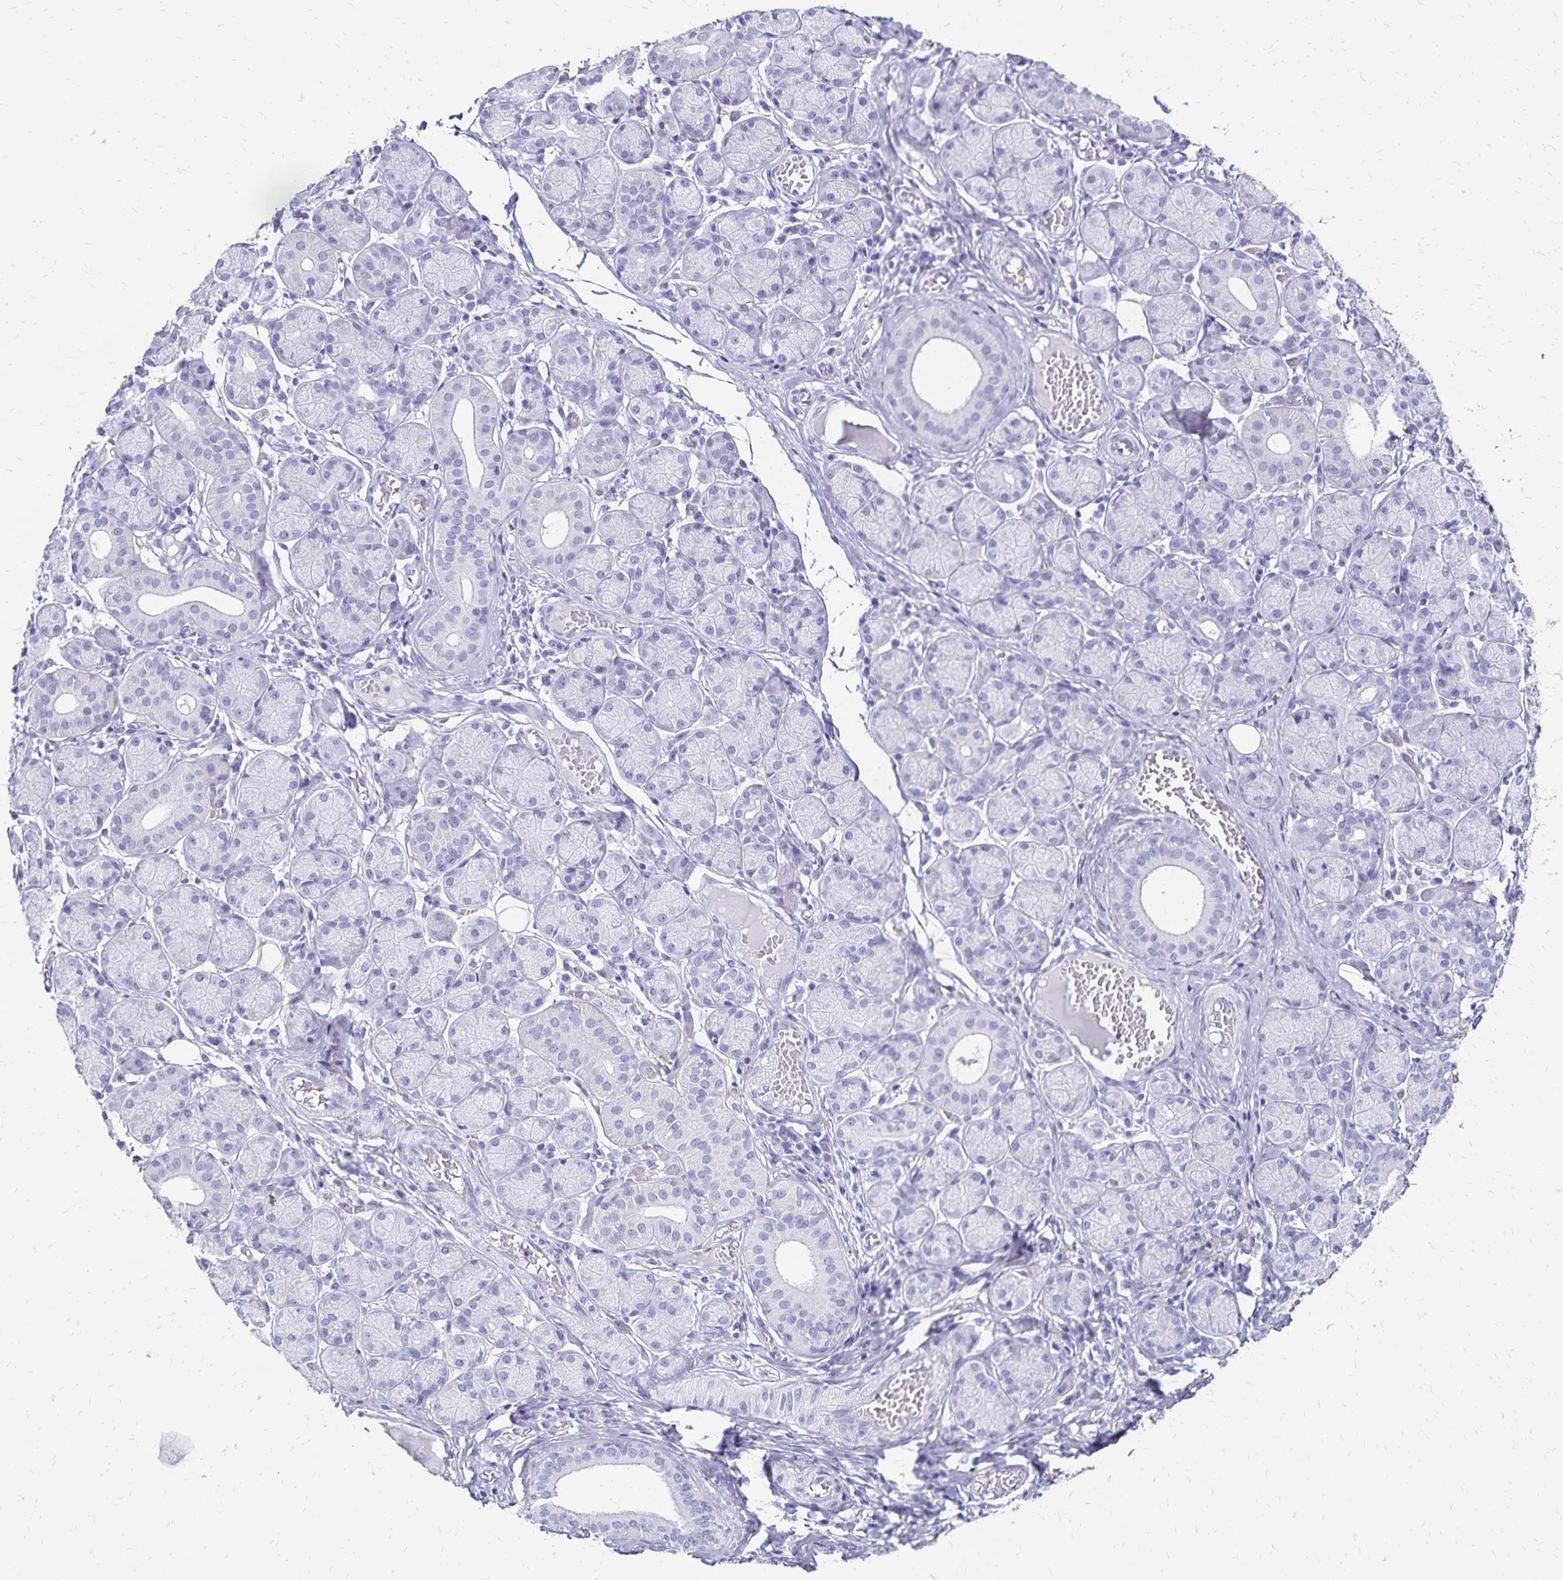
{"staining": {"intensity": "negative", "quantity": "none", "location": "none"}, "tissue": "salivary gland", "cell_type": "Glandular cells", "image_type": "normal", "snomed": [{"axis": "morphology", "description": "Normal tissue, NOS"}, {"axis": "topography", "description": "Salivary gland"}], "caption": "High power microscopy histopathology image of an immunohistochemistry histopathology image of benign salivary gland, revealing no significant expression in glandular cells. (Brightfield microscopy of DAB (3,3'-diaminobenzidine) immunohistochemistry at high magnification).", "gene": "GIP", "patient": {"sex": "female", "age": 24}}